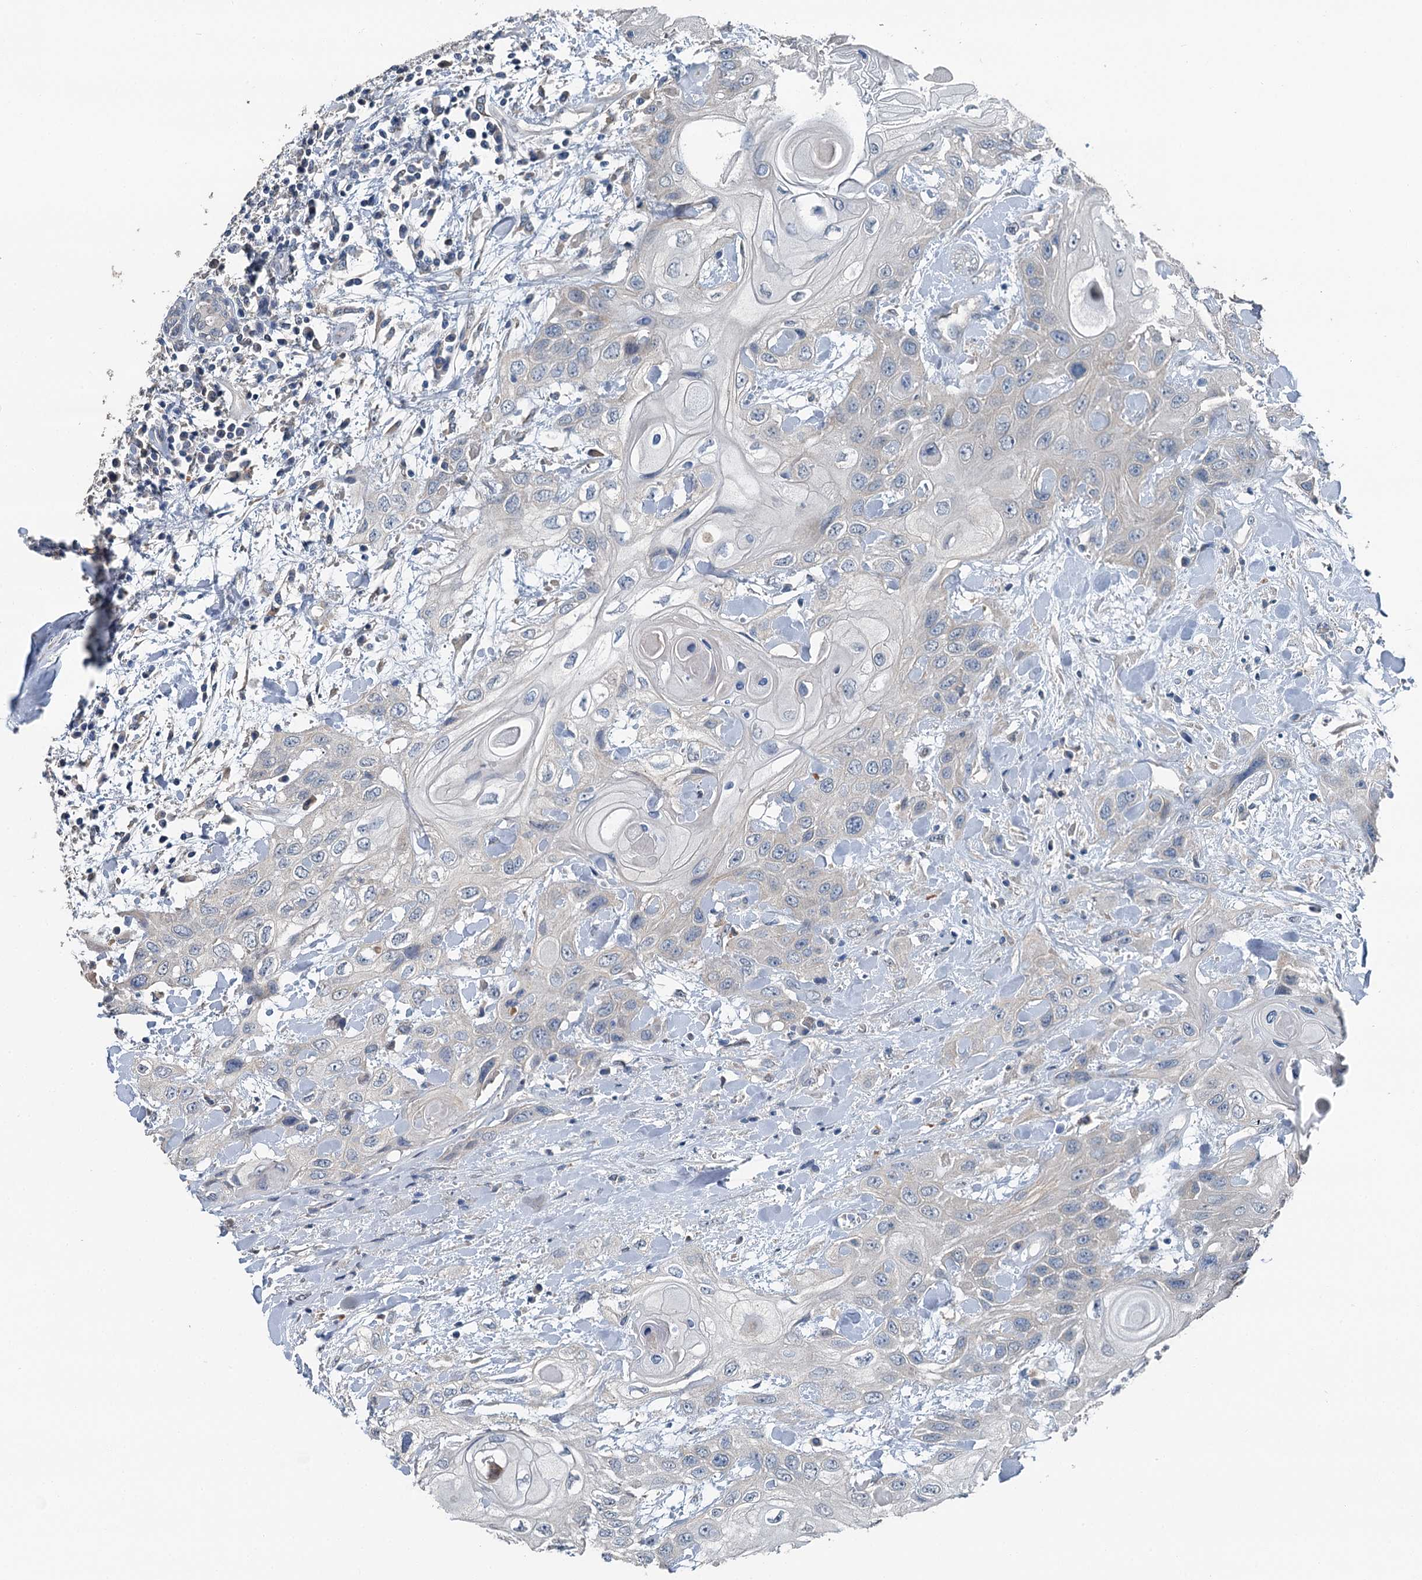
{"staining": {"intensity": "negative", "quantity": "none", "location": "none"}, "tissue": "head and neck cancer", "cell_type": "Tumor cells", "image_type": "cancer", "snomed": [{"axis": "morphology", "description": "Squamous cell carcinoma, NOS"}, {"axis": "topography", "description": "Head-Neck"}], "caption": "The image reveals no staining of tumor cells in squamous cell carcinoma (head and neck).", "gene": "C6orf120", "patient": {"sex": "female", "age": 43}}